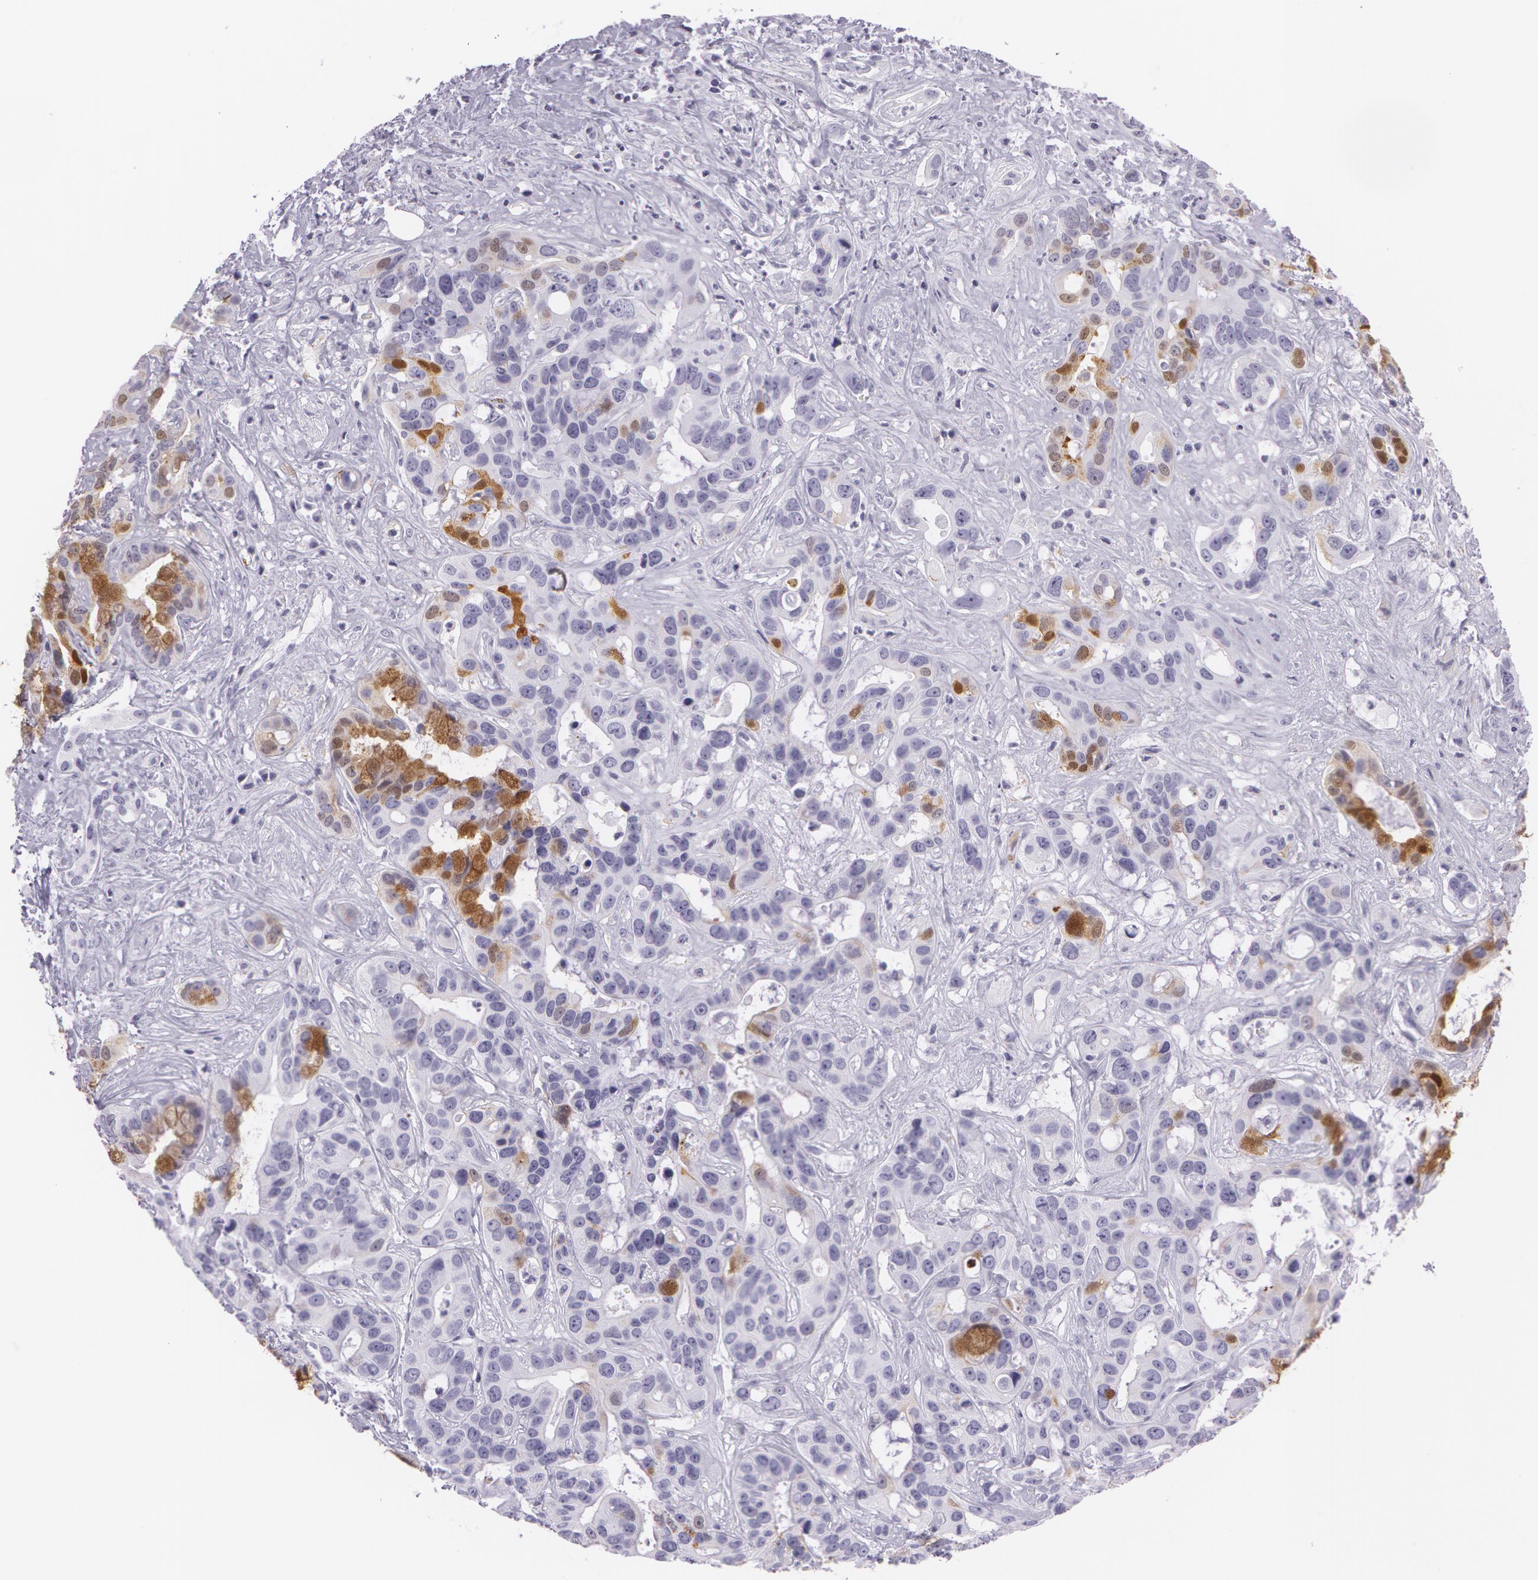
{"staining": {"intensity": "moderate", "quantity": "<25%", "location": "cytoplasmic/membranous,nuclear"}, "tissue": "liver cancer", "cell_type": "Tumor cells", "image_type": "cancer", "snomed": [{"axis": "morphology", "description": "Cholangiocarcinoma"}, {"axis": "topography", "description": "Liver"}], "caption": "A photomicrograph showing moderate cytoplasmic/membranous and nuclear expression in about <25% of tumor cells in liver cholangiocarcinoma, as visualized by brown immunohistochemical staining.", "gene": "SNCG", "patient": {"sex": "female", "age": 65}}